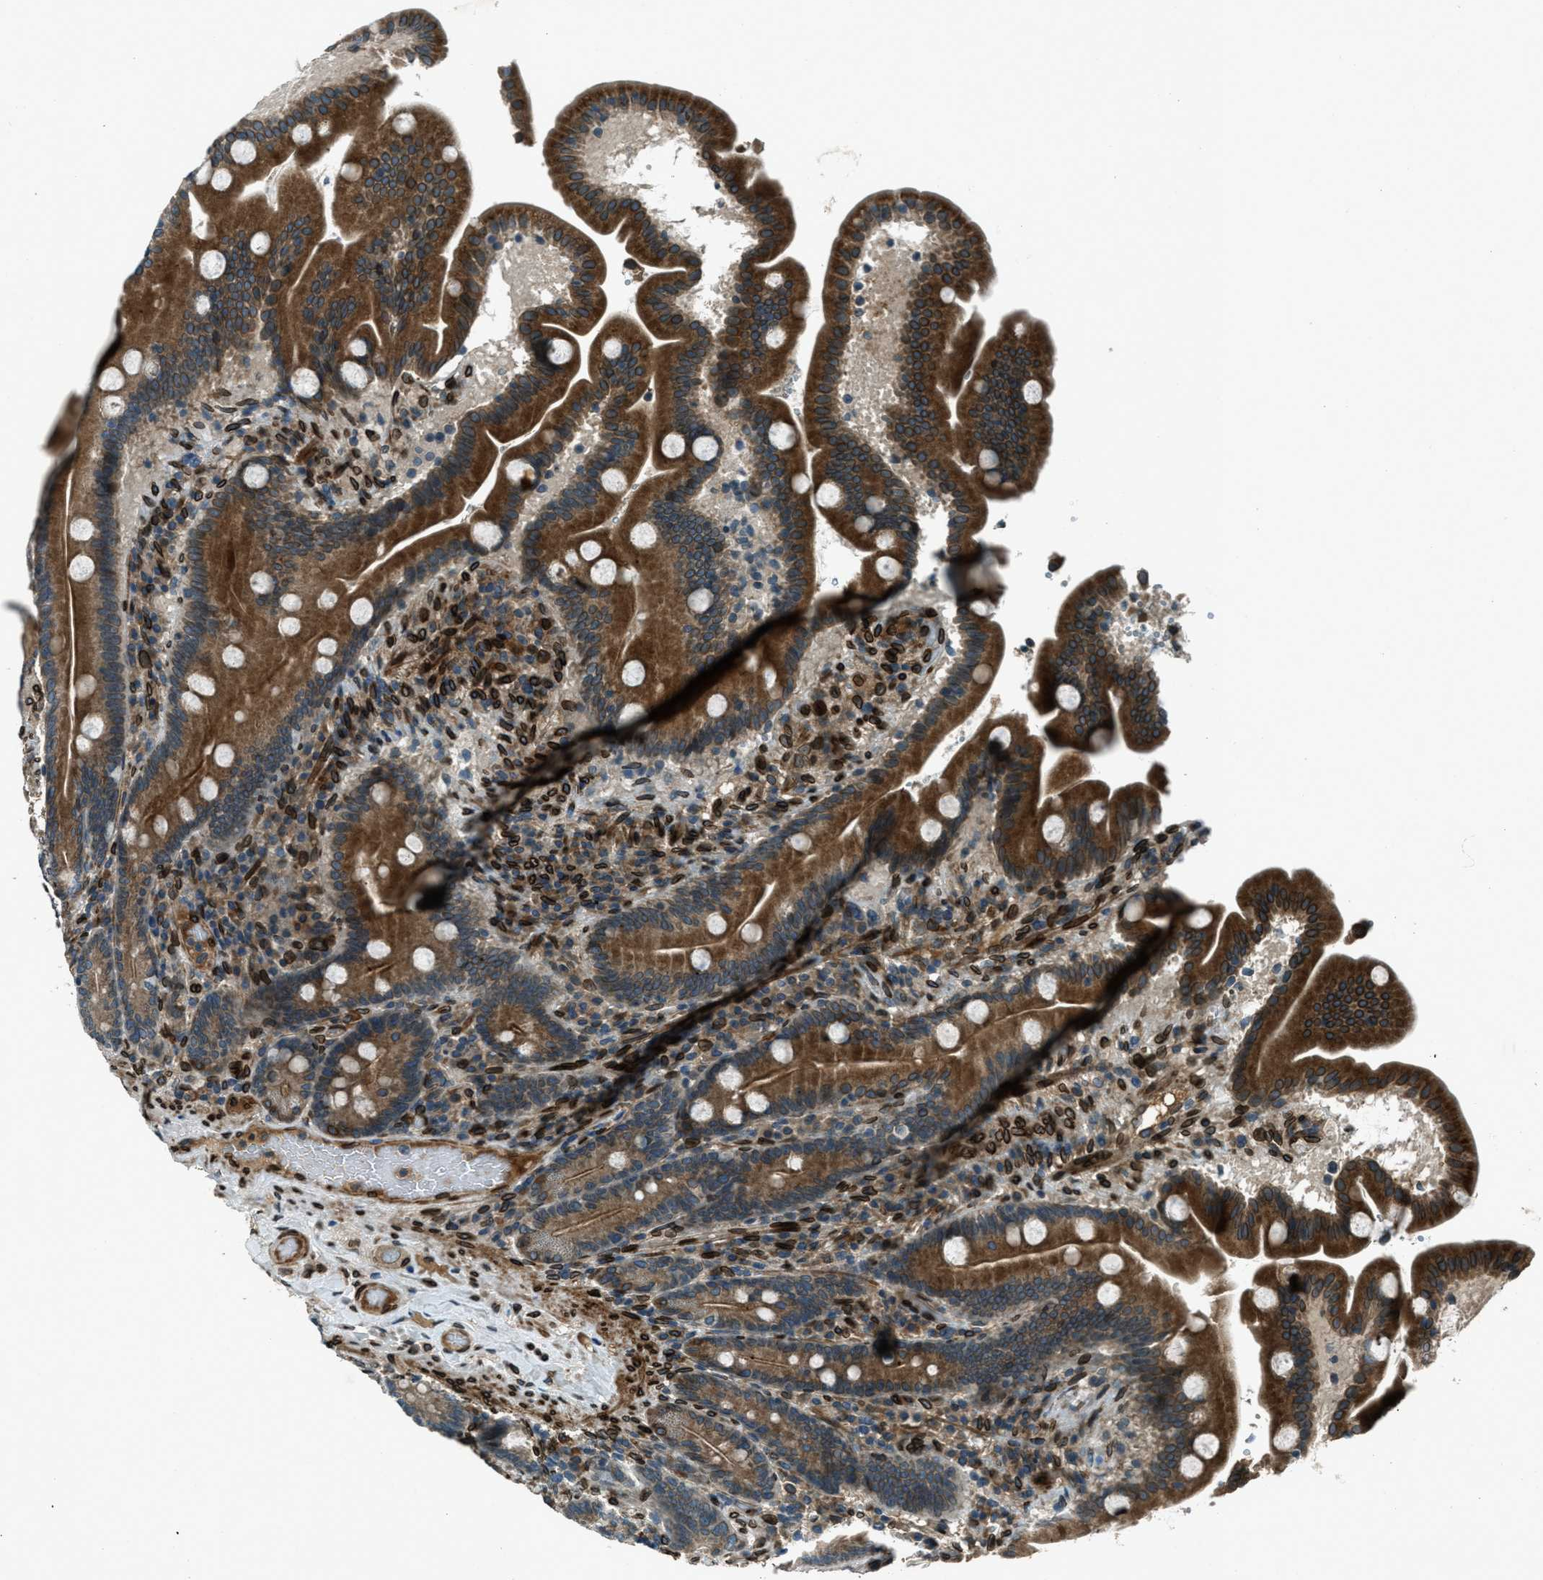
{"staining": {"intensity": "strong", "quantity": ">75%", "location": "cytoplasmic/membranous,nuclear"}, "tissue": "duodenum", "cell_type": "Glandular cells", "image_type": "normal", "snomed": [{"axis": "morphology", "description": "Normal tissue, NOS"}, {"axis": "topography", "description": "Duodenum"}], "caption": "Immunohistochemical staining of unremarkable human duodenum exhibits strong cytoplasmic/membranous,nuclear protein expression in approximately >75% of glandular cells. (DAB (3,3'-diaminobenzidine) IHC, brown staining for protein, blue staining for nuclei).", "gene": "LEMD2", "patient": {"sex": "male", "age": 54}}